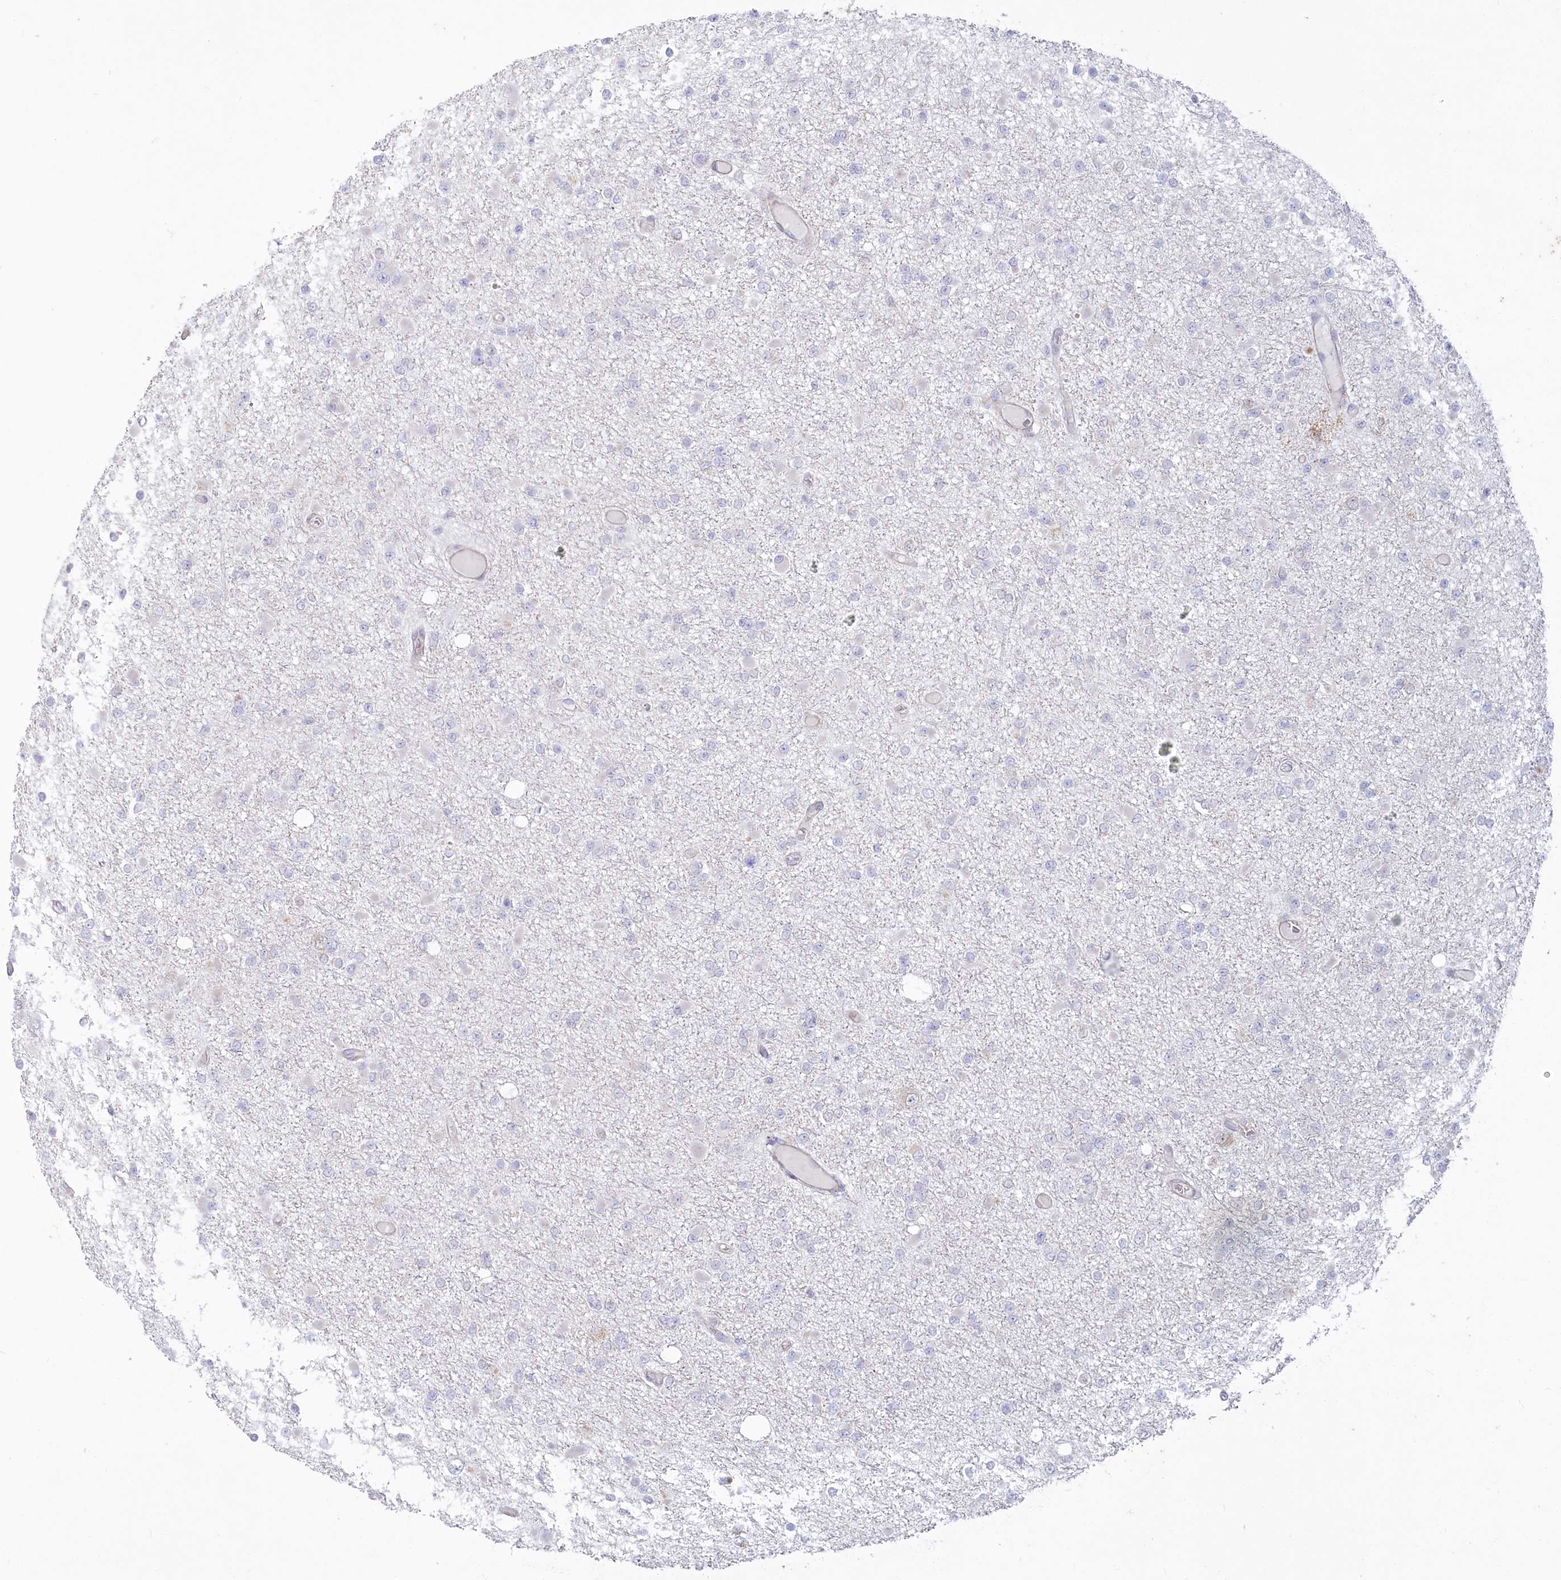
{"staining": {"intensity": "negative", "quantity": "none", "location": "none"}, "tissue": "glioma", "cell_type": "Tumor cells", "image_type": "cancer", "snomed": [{"axis": "morphology", "description": "Glioma, malignant, Low grade"}, {"axis": "topography", "description": "Brain"}], "caption": "Immunohistochemistry photomicrograph of glioma stained for a protein (brown), which reveals no staining in tumor cells.", "gene": "MTG1", "patient": {"sex": "female", "age": 22}}